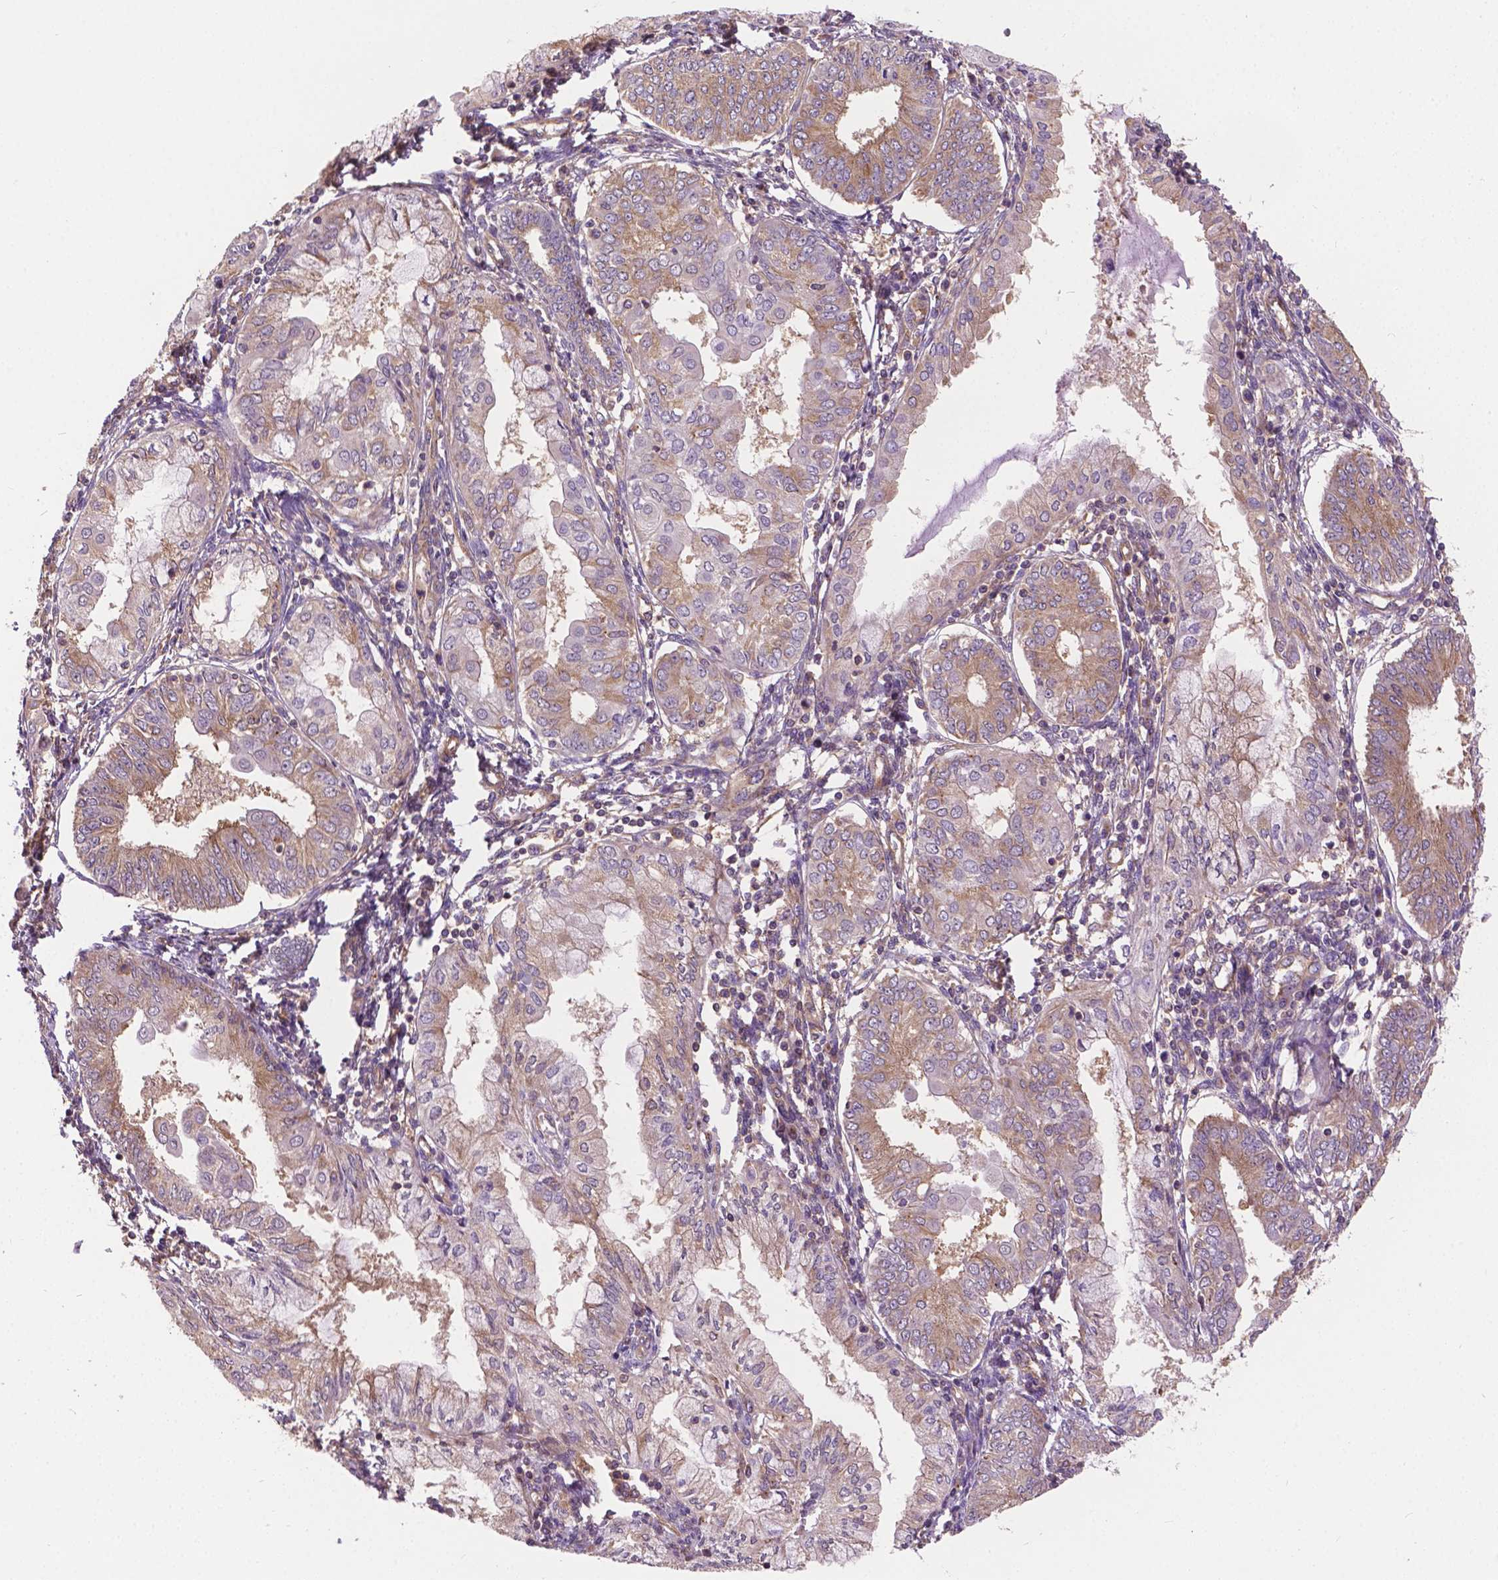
{"staining": {"intensity": "weak", "quantity": ">75%", "location": "cytoplasmic/membranous"}, "tissue": "endometrial cancer", "cell_type": "Tumor cells", "image_type": "cancer", "snomed": [{"axis": "morphology", "description": "Adenocarcinoma, NOS"}, {"axis": "topography", "description": "Endometrium"}], "caption": "Tumor cells show low levels of weak cytoplasmic/membranous positivity in approximately >75% of cells in human endometrial cancer.", "gene": "MZT1", "patient": {"sex": "female", "age": 68}}